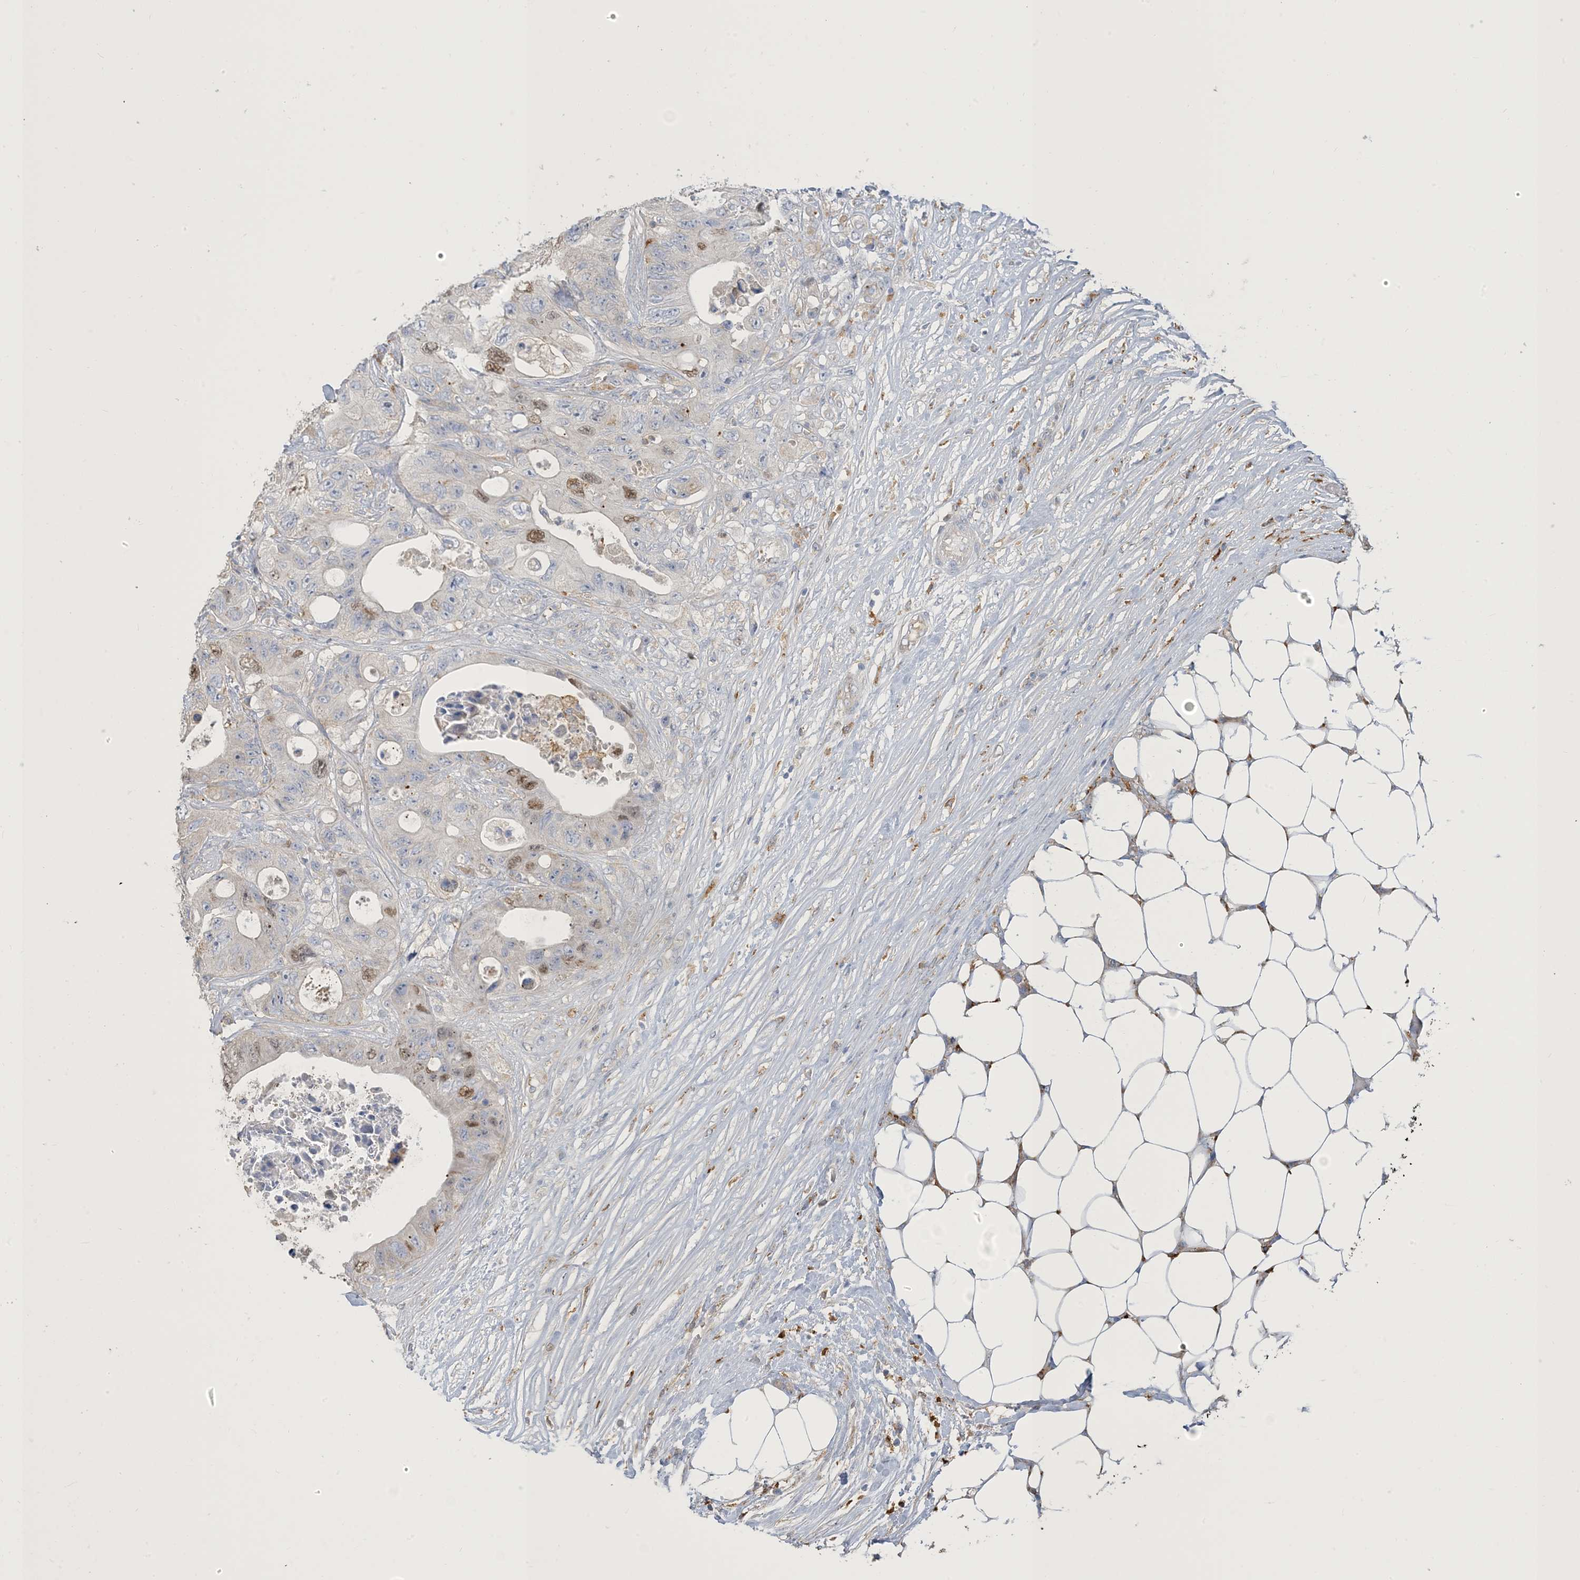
{"staining": {"intensity": "moderate", "quantity": "<25%", "location": "nuclear"}, "tissue": "colorectal cancer", "cell_type": "Tumor cells", "image_type": "cancer", "snomed": [{"axis": "morphology", "description": "Adenocarcinoma, NOS"}, {"axis": "topography", "description": "Colon"}], "caption": "Immunohistochemistry of colorectal cancer (adenocarcinoma) displays low levels of moderate nuclear positivity in about <25% of tumor cells. Immunohistochemistry (ihc) stains the protein in brown and the nuclei are stained blue.", "gene": "PEAR1", "patient": {"sex": "female", "age": 46}}